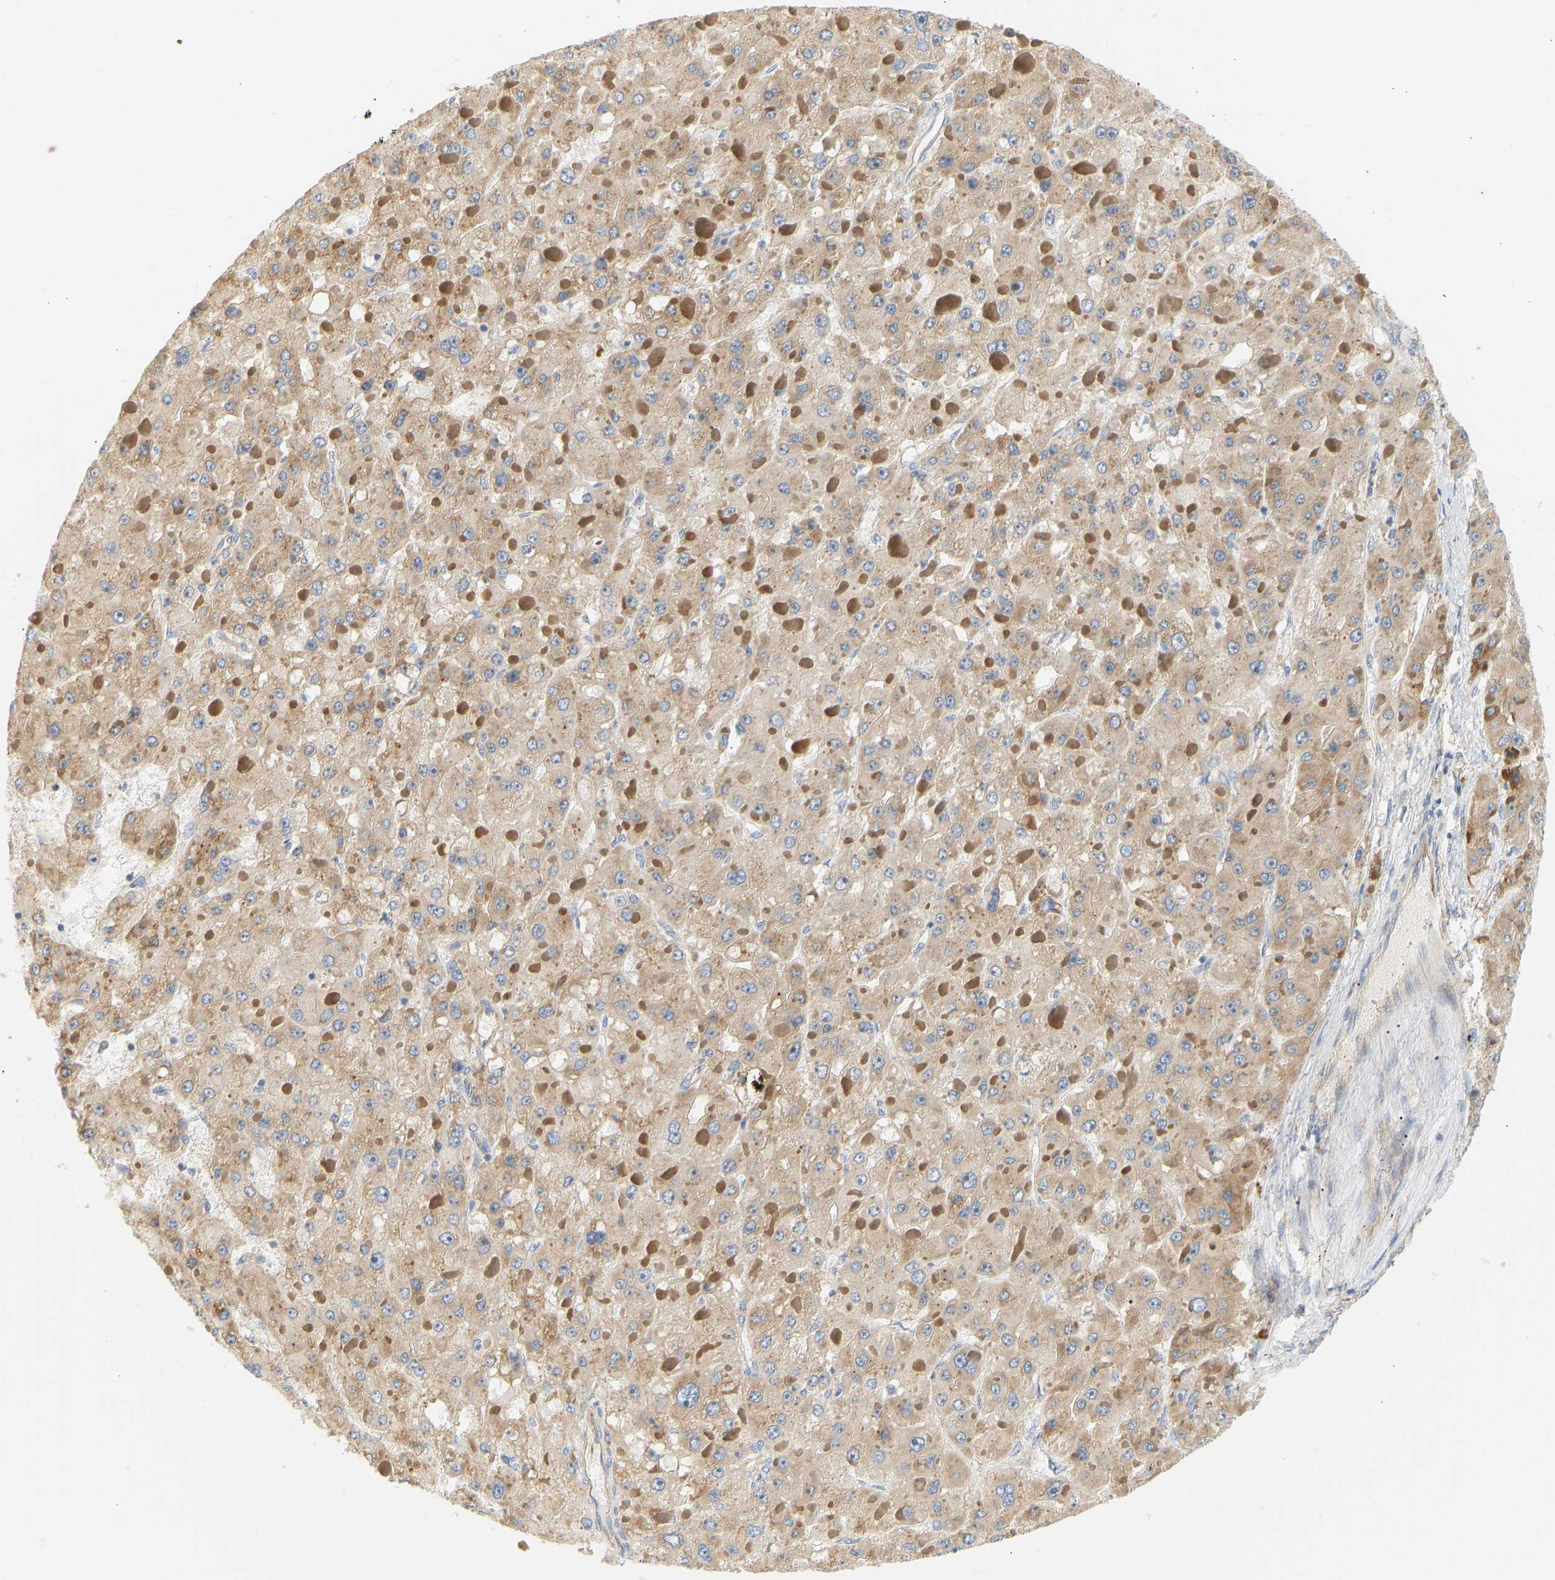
{"staining": {"intensity": "moderate", "quantity": ">75%", "location": "cytoplasmic/membranous"}, "tissue": "liver cancer", "cell_type": "Tumor cells", "image_type": "cancer", "snomed": [{"axis": "morphology", "description": "Carcinoma, Hepatocellular, NOS"}, {"axis": "topography", "description": "Liver"}], "caption": "Brown immunohistochemical staining in liver cancer demonstrates moderate cytoplasmic/membranous positivity in approximately >75% of tumor cells.", "gene": "RPS14", "patient": {"sex": "female", "age": 73}}